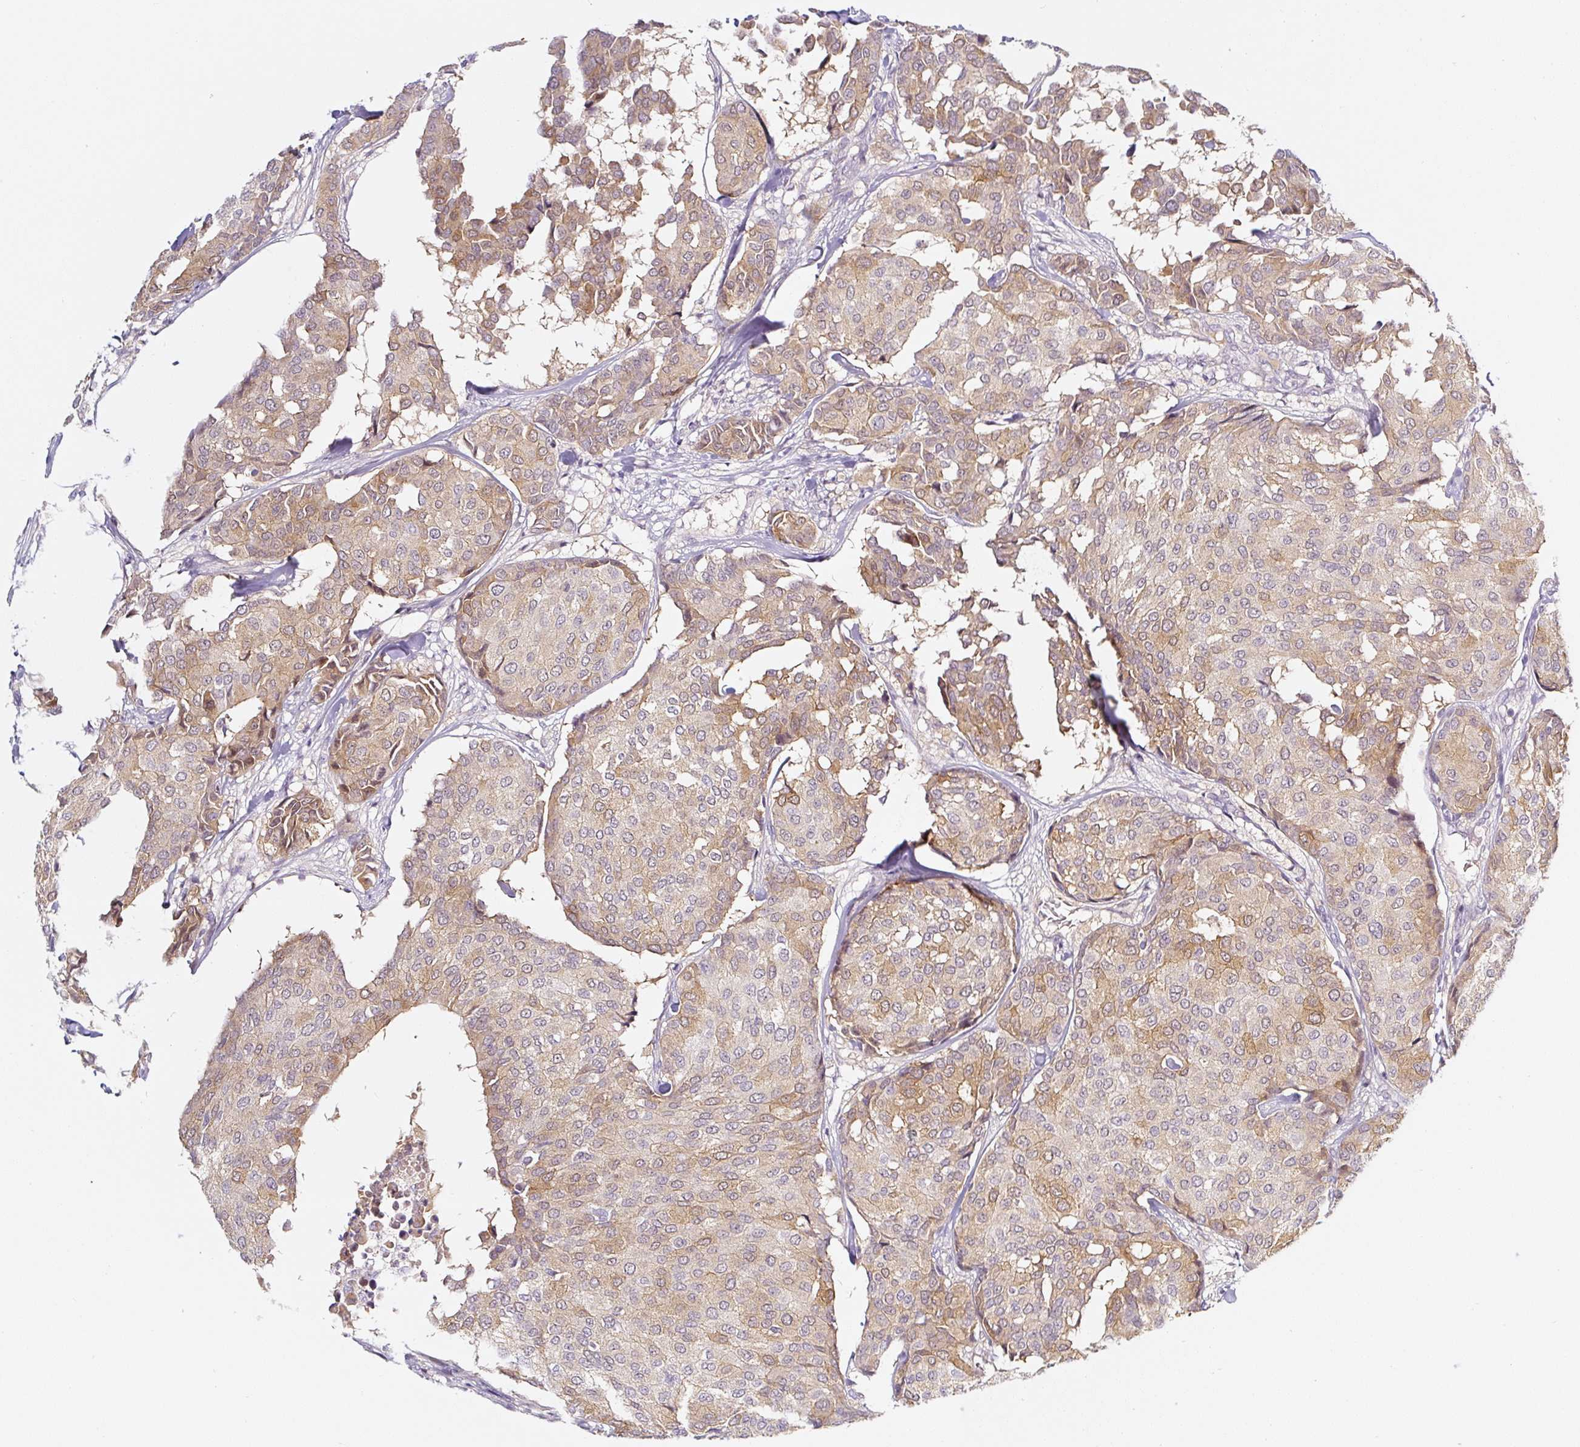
{"staining": {"intensity": "moderate", "quantity": ">75%", "location": "cytoplasmic/membranous"}, "tissue": "breast cancer", "cell_type": "Tumor cells", "image_type": "cancer", "snomed": [{"axis": "morphology", "description": "Duct carcinoma"}, {"axis": "topography", "description": "Breast"}], "caption": "DAB immunohistochemical staining of breast cancer shows moderate cytoplasmic/membranous protein staining in approximately >75% of tumor cells.", "gene": "PRKAA2", "patient": {"sex": "female", "age": 75}}